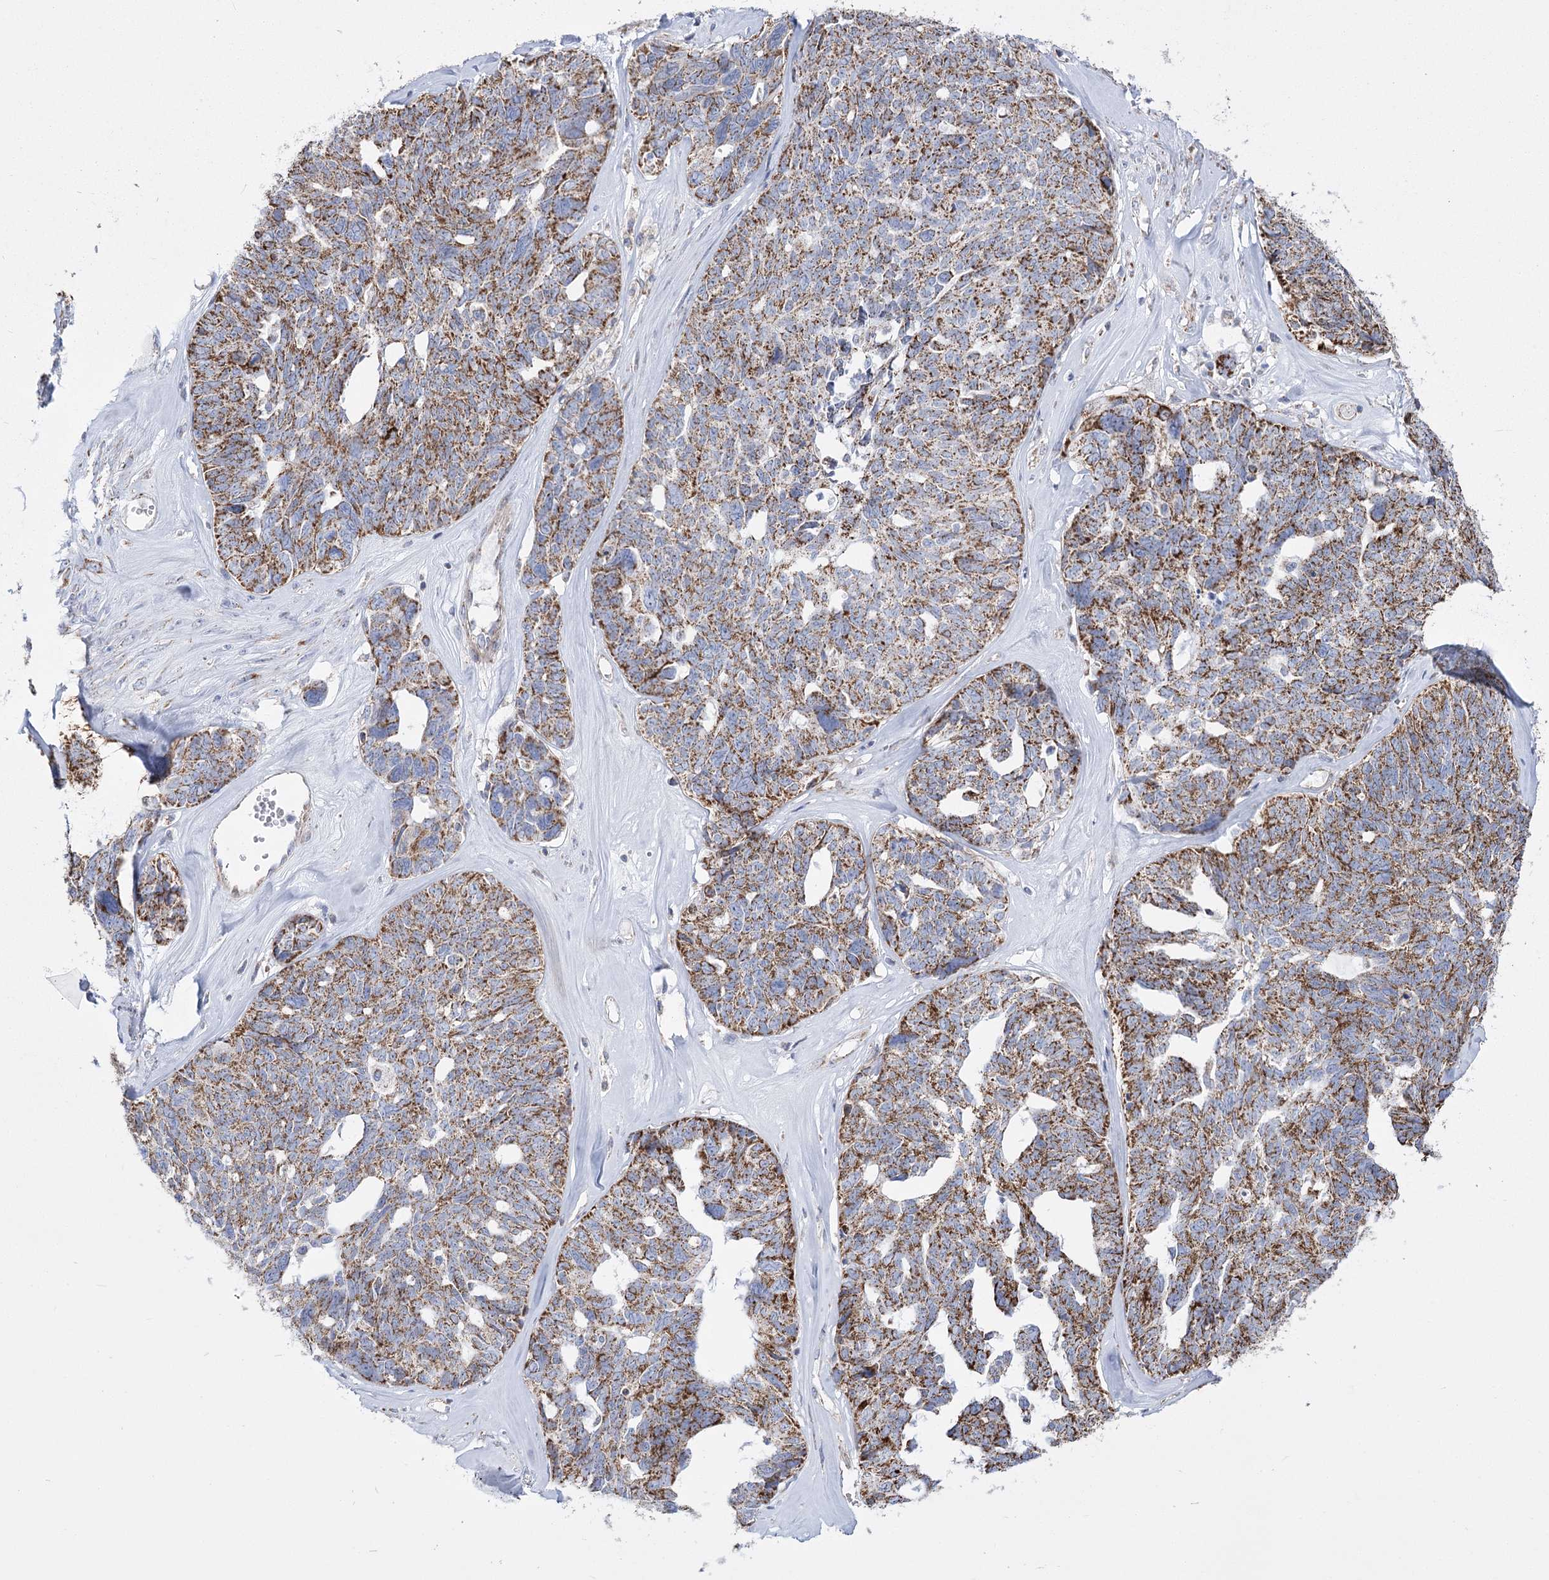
{"staining": {"intensity": "strong", "quantity": ">75%", "location": "cytoplasmic/membranous"}, "tissue": "ovarian cancer", "cell_type": "Tumor cells", "image_type": "cancer", "snomed": [{"axis": "morphology", "description": "Cystadenocarcinoma, serous, NOS"}, {"axis": "topography", "description": "Ovary"}], "caption": "There is high levels of strong cytoplasmic/membranous staining in tumor cells of ovarian serous cystadenocarcinoma, as demonstrated by immunohistochemical staining (brown color).", "gene": "PDHB", "patient": {"sex": "female", "age": 79}}